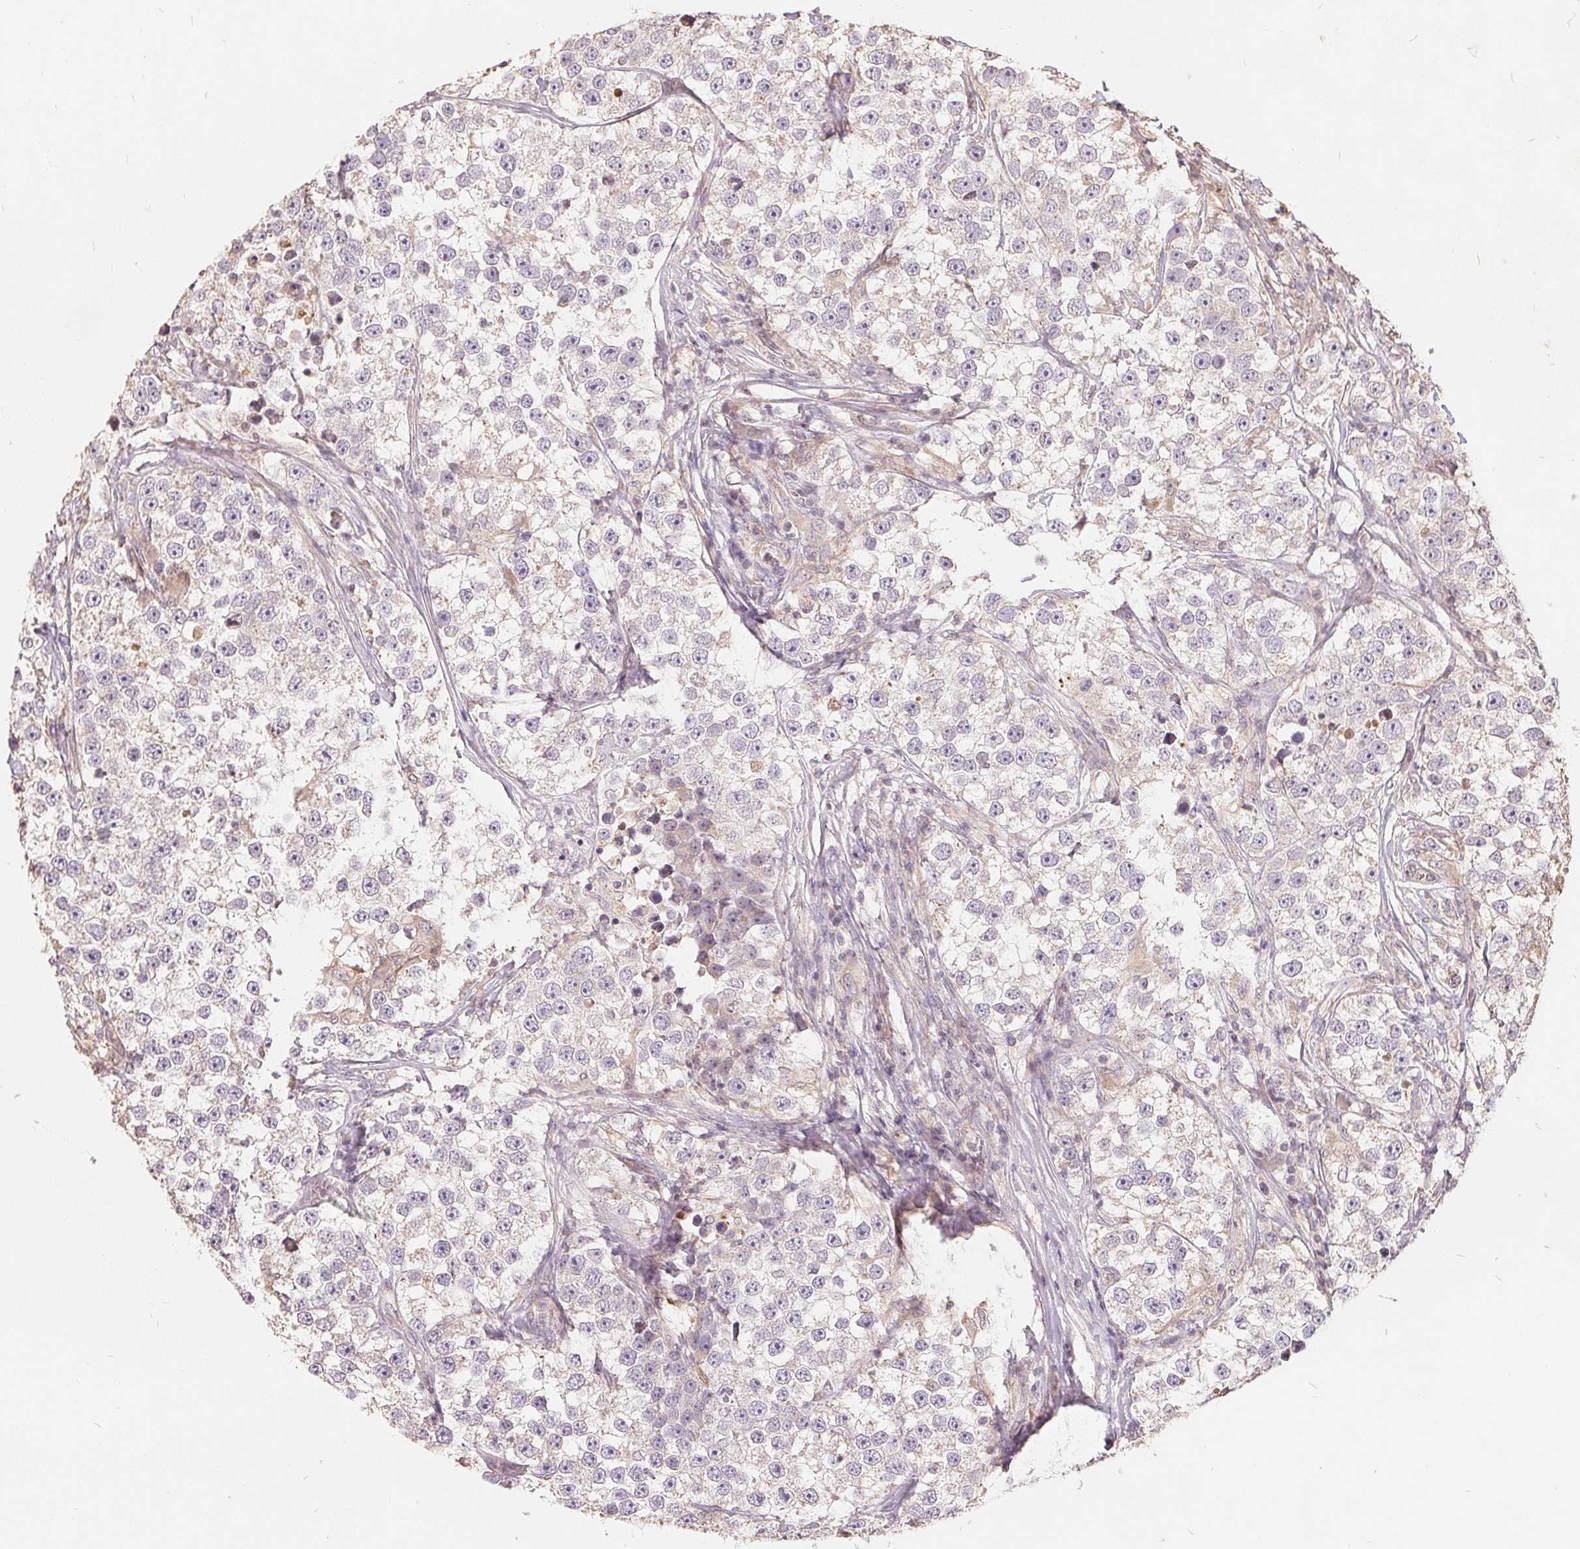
{"staining": {"intensity": "weak", "quantity": "<25%", "location": "cytoplasmic/membranous"}, "tissue": "testis cancer", "cell_type": "Tumor cells", "image_type": "cancer", "snomed": [{"axis": "morphology", "description": "Seminoma, NOS"}, {"axis": "topography", "description": "Testis"}], "caption": "This is an immunohistochemistry photomicrograph of testis seminoma. There is no staining in tumor cells.", "gene": "CDIPT", "patient": {"sex": "male", "age": 46}}